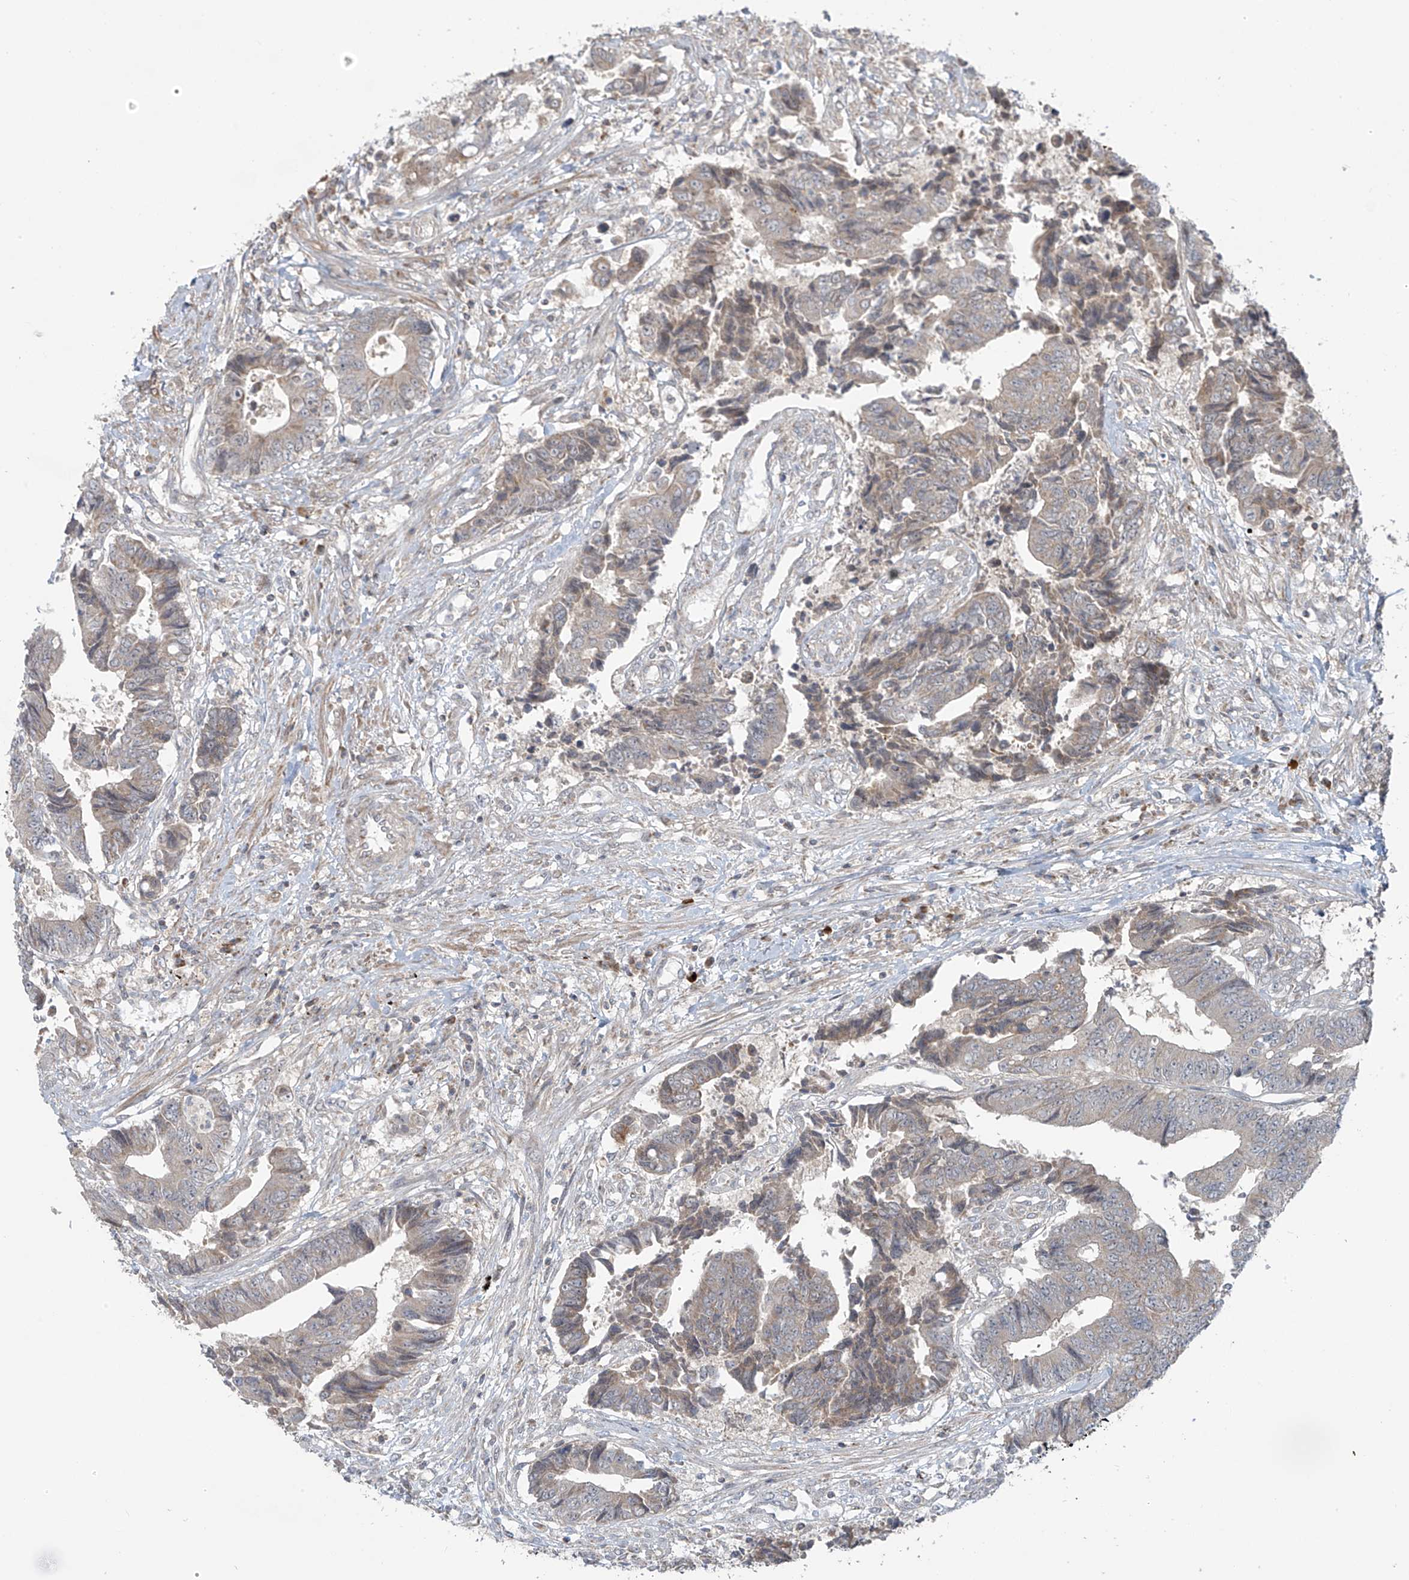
{"staining": {"intensity": "negative", "quantity": "none", "location": "none"}, "tissue": "colorectal cancer", "cell_type": "Tumor cells", "image_type": "cancer", "snomed": [{"axis": "morphology", "description": "Adenocarcinoma, NOS"}, {"axis": "topography", "description": "Rectum"}], "caption": "An immunohistochemistry (IHC) image of colorectal cancer is shown. There is no staining in tumor cells of colorectal cancer.", "gene": "HDDC2", "patient": {"sex": "male", "age": 84}}